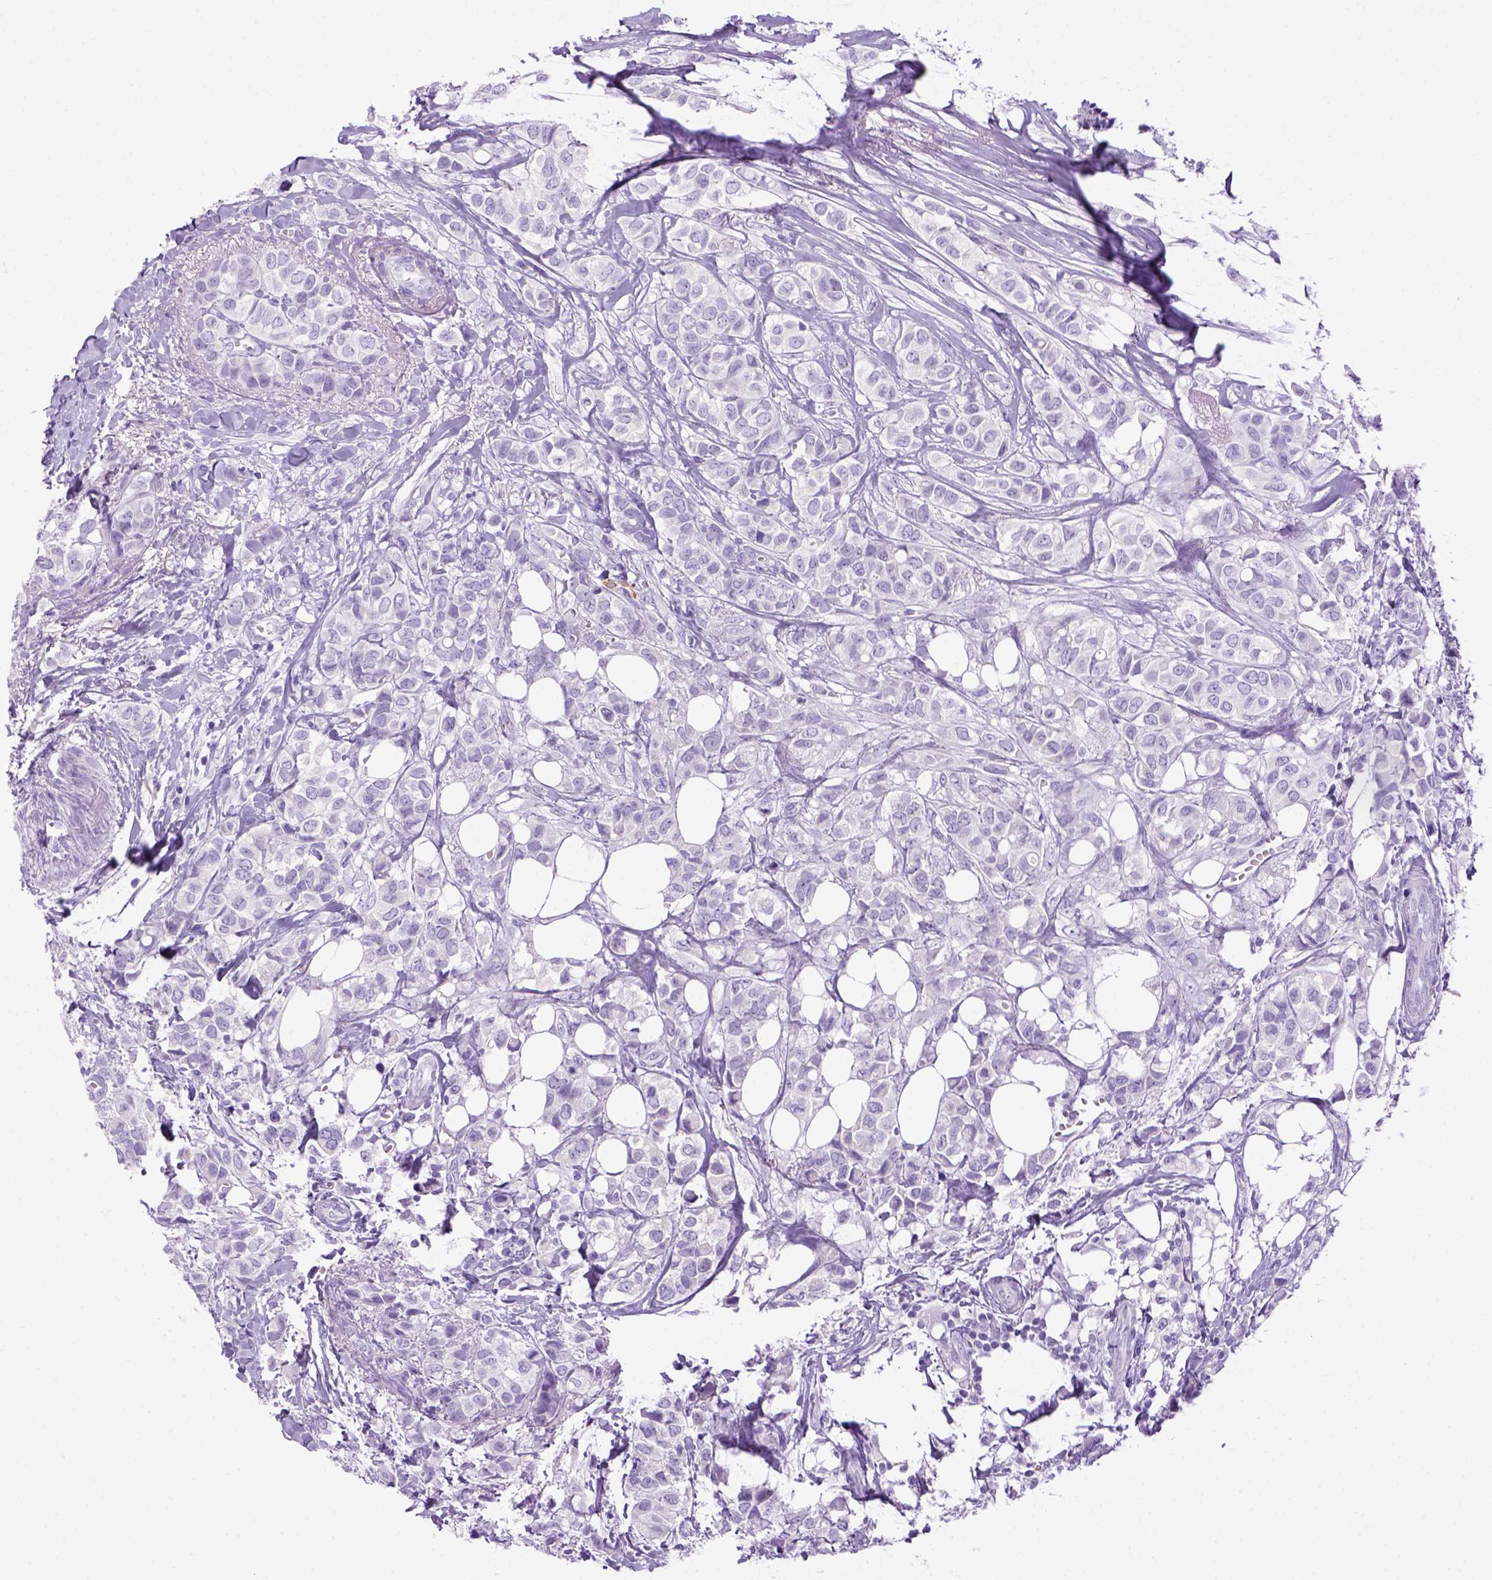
{"staining": {"intensity": "negative", "quantity": "none", "location": "none"}, "tissue": "breast cancer", "cell_type": "Tumor cells", "image_type": "cancer", "snomed": [{"axis": "morphology", "description": "Duct carcinoma"}, {"axis": "topography", "description": "Breast"}], "caption": "Immunohistochemical staining of breast cancer exhibits no significant positivity in tumor cells.", "gene": "SGCG", "patient": {"sex": "female", "age": 85}}